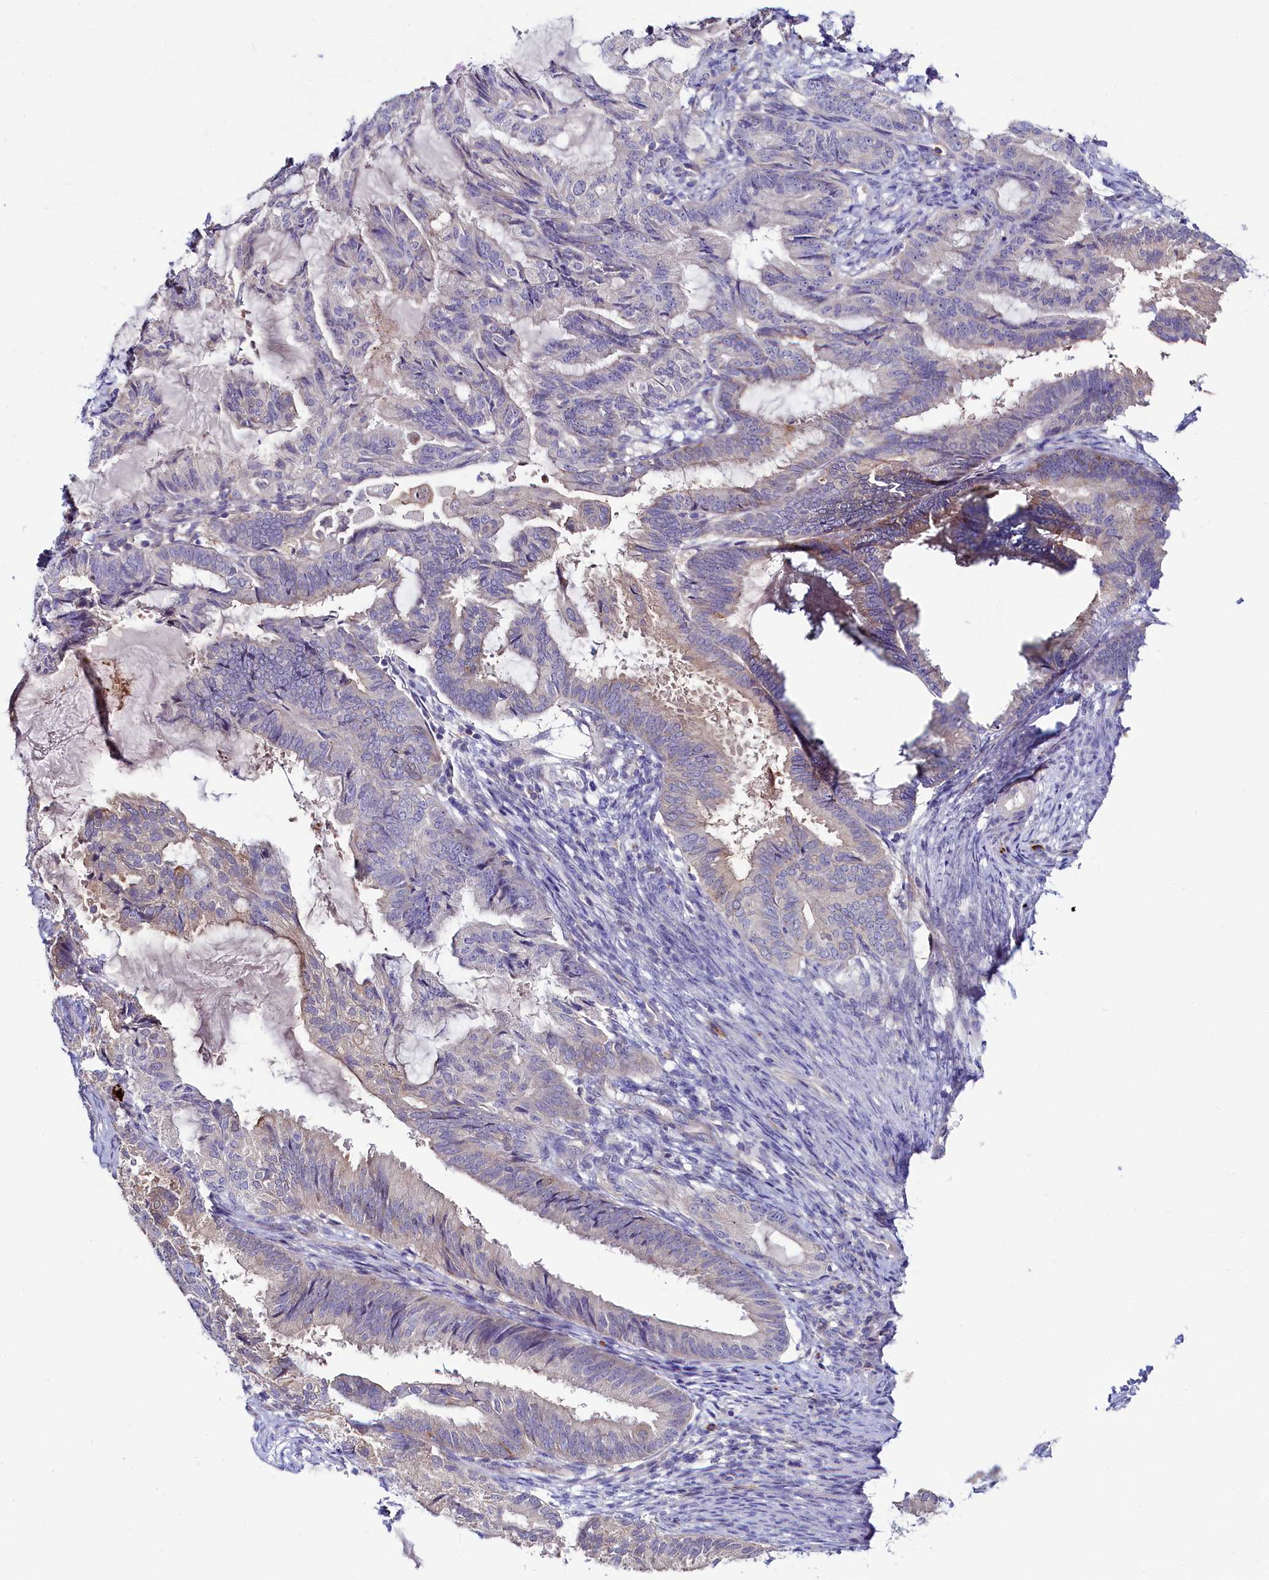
{"staining": {"intensity": "weak", "quantity": "<25%", "location": "cytoplasmic/membranous"}, "tissue": "endometrial cancer", "cell_type": "Tumor cells", "image_type": "cancer", "snomed": [{"axis": "morphology", "description": "Adenocarcinoma, NOS"}, {"axis": "topography", "description": "Endometrium"}], "caption": "DAB (3,3'-diaminobenzidine) immunohistochemical staining of human endometrial adenocarcinoma displays no significant positivity in tumor cells. (Immunohistochemistry, brightfield microscopy, high magnification).", "gene": "ASTE1", "patient": {"sex": "female", "age": 86}}